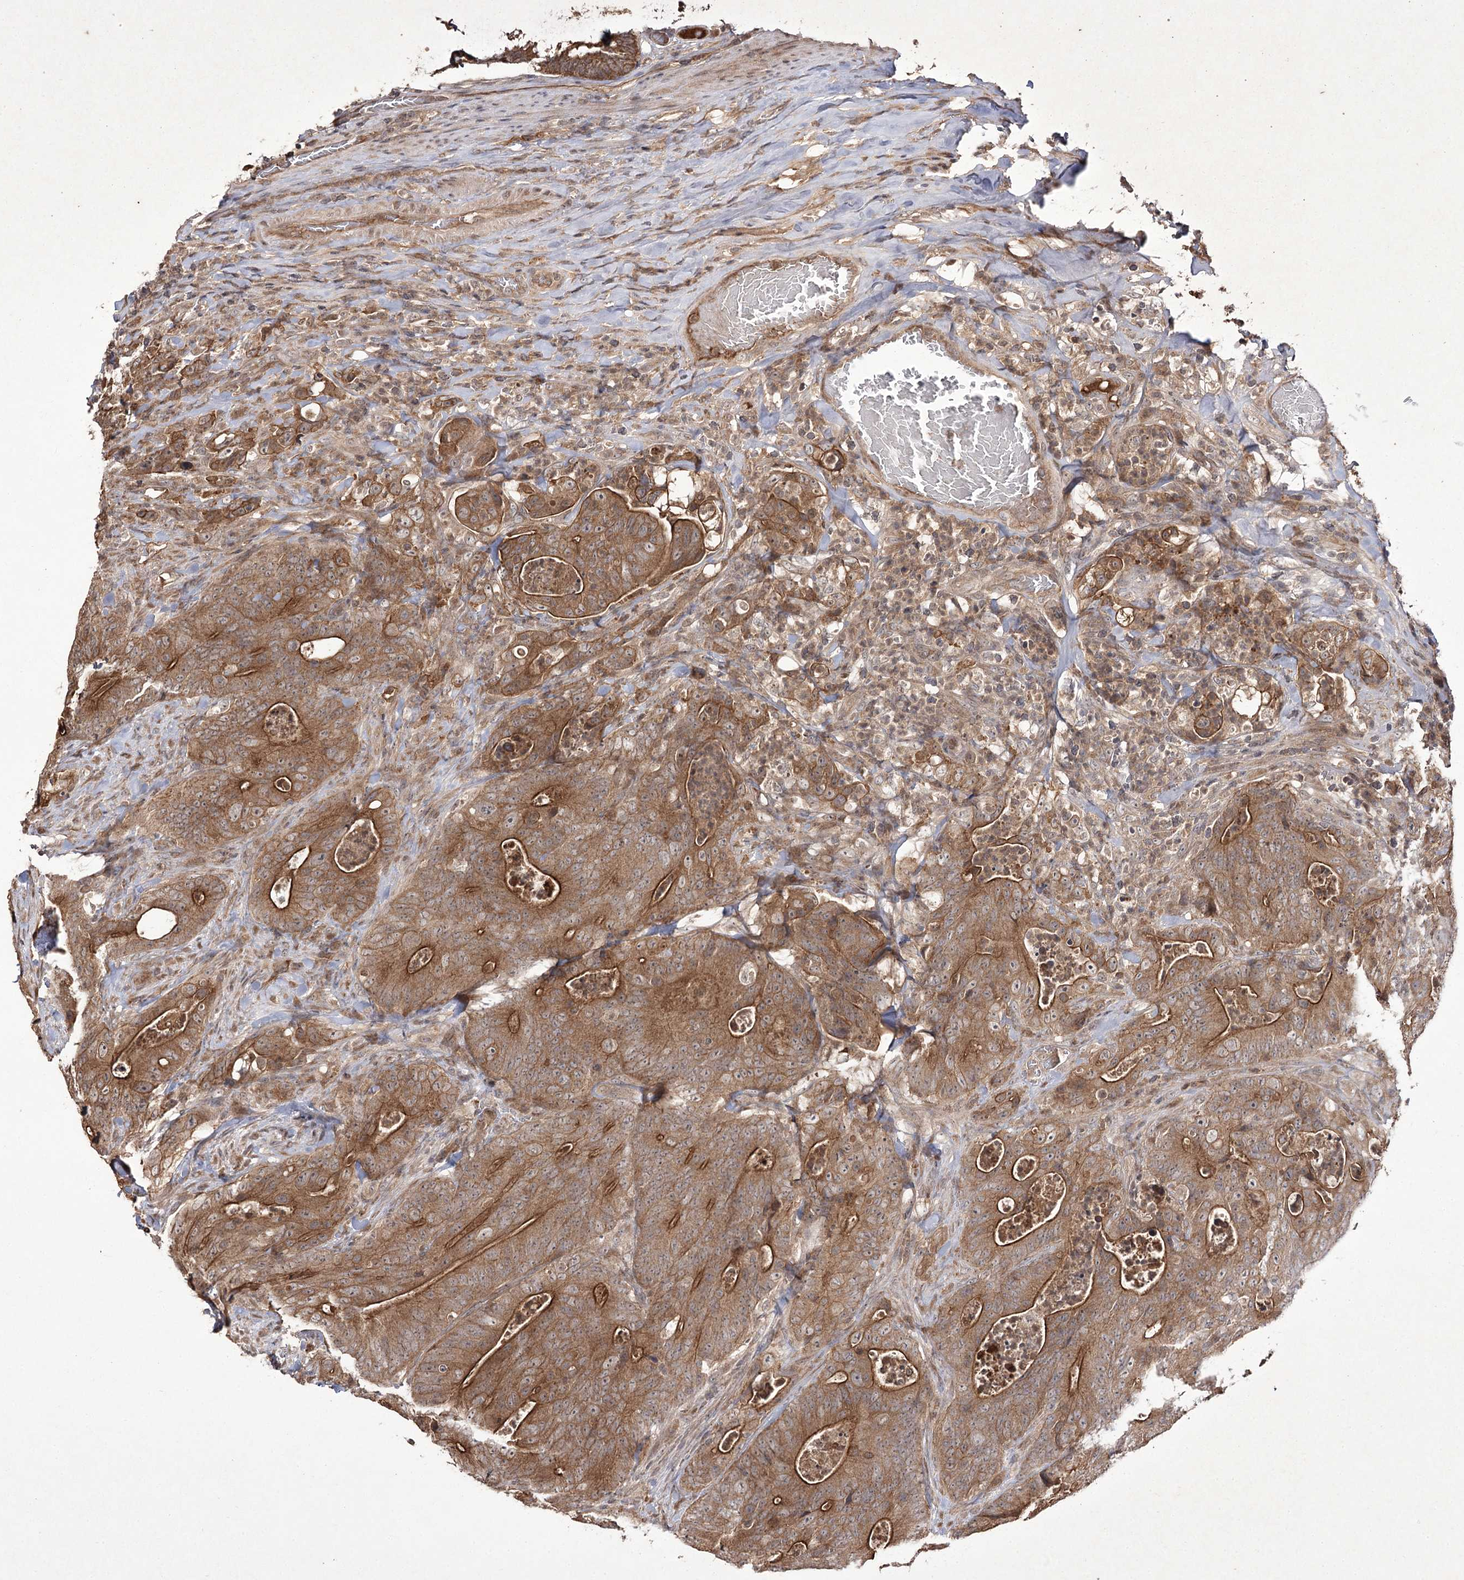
{"staining": {"intensity": "moderate", "quantity": ">75%", "location": "cytoplasmic/membranous"}, "tissue": "colorectal cancer", "cell_type": "Tumor cells", "image_type": "cancer", "snomed": [{"axis": "morphology", "description": "Normal tissue, NOS"}, {"axis": "topography", "description": "Colon"}], "caption": "IHC micrograph of human colorectal cancer stained for a protein (brown), which displays medium levels of moderate cytoplasmic/membranous expression in about >75% of tumor cells.", "gene": "FANCL", "patient": {"sex": "female", "age": 82}}